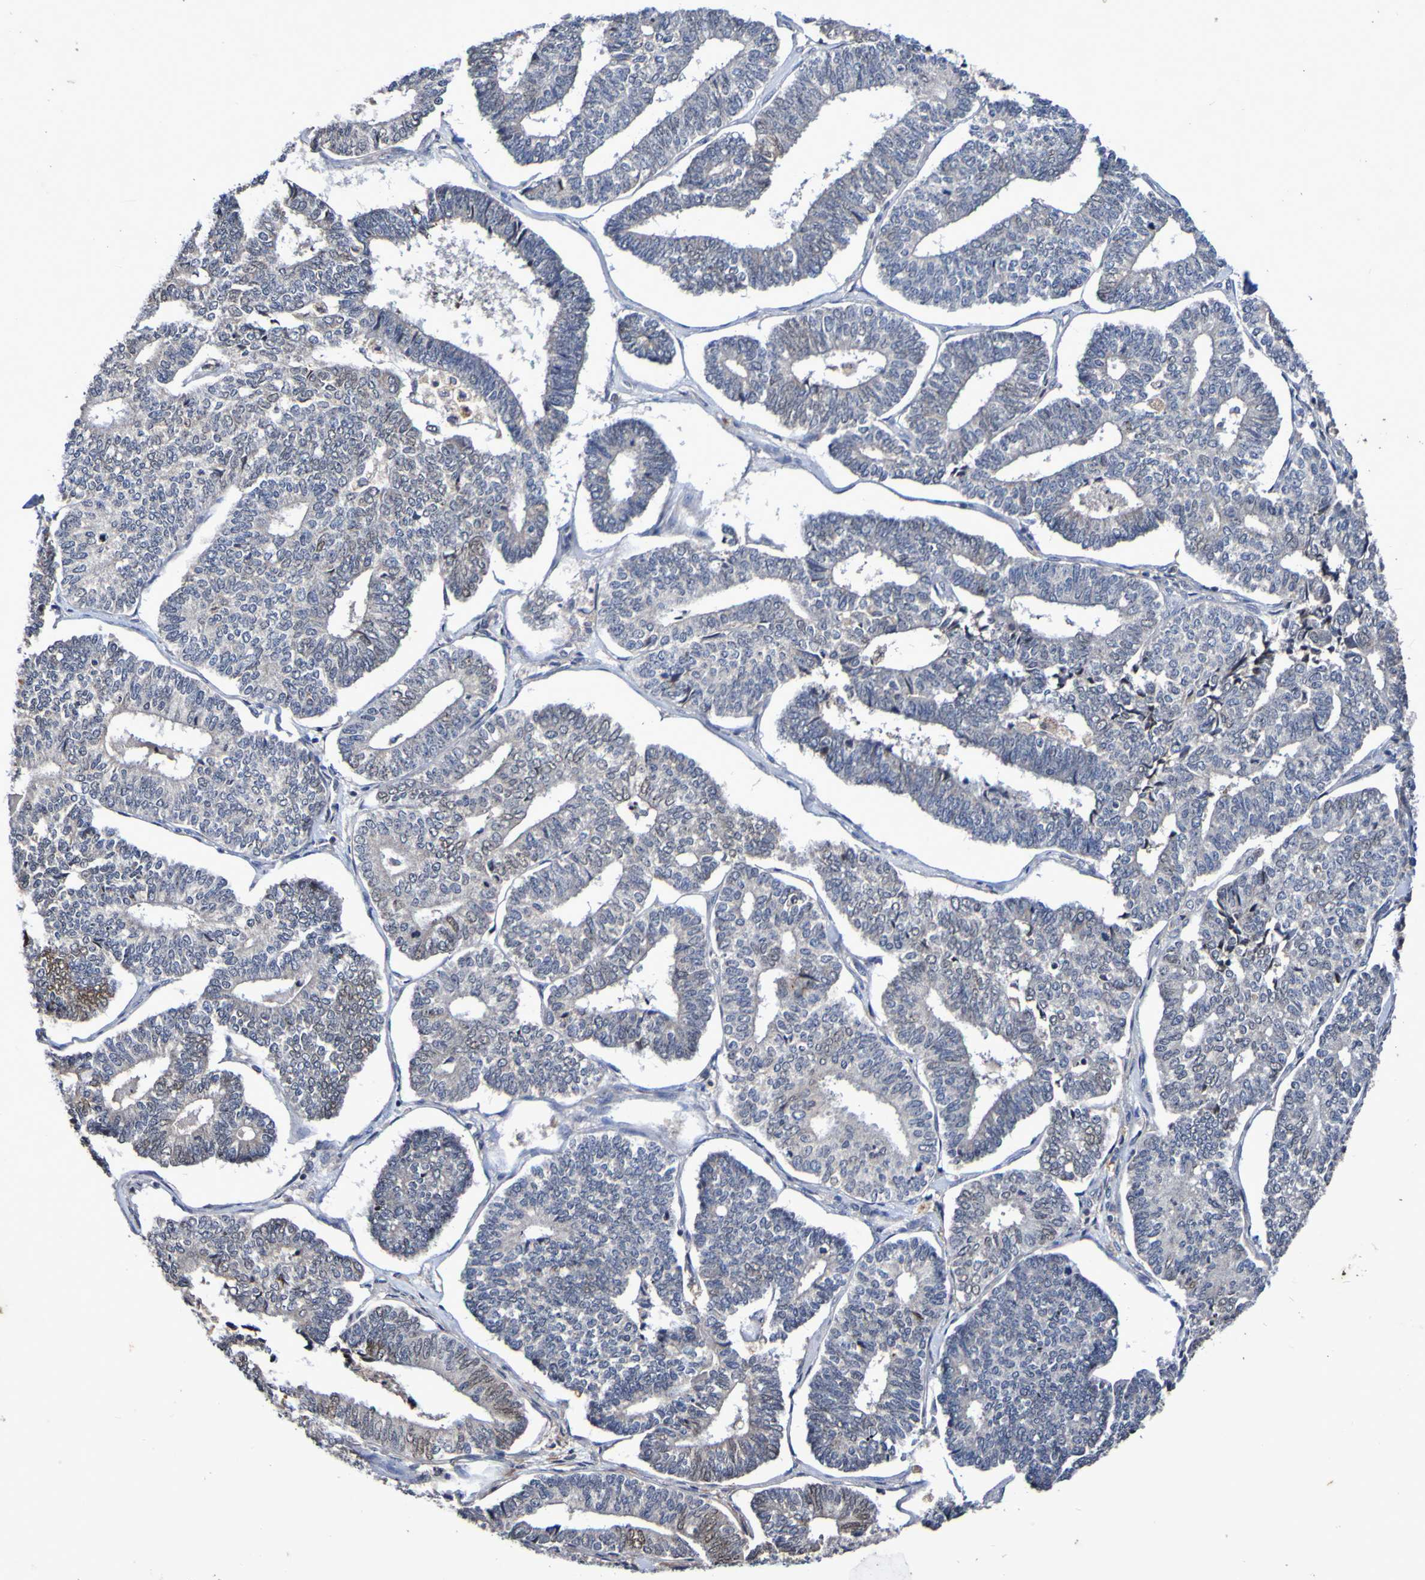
{"staining": {"intensity": "negative", "quantity": "none", "location": "none"}, "tissue": "endometrial cancer", "cell_type": "Tumor cells", "image_type": "cancer", "snomed": [{"axis": "morphology", "description": "Adenocarcinoma, NOS"}, {"axis": "topography", "description": "Endometrium"}], "caption": "Tumor cells are negative for brown protein staining in endometrial cancer (adenocarcinoma).", "gene": "PTP4A2", "patient": {"sex": "female", "age": 70}}